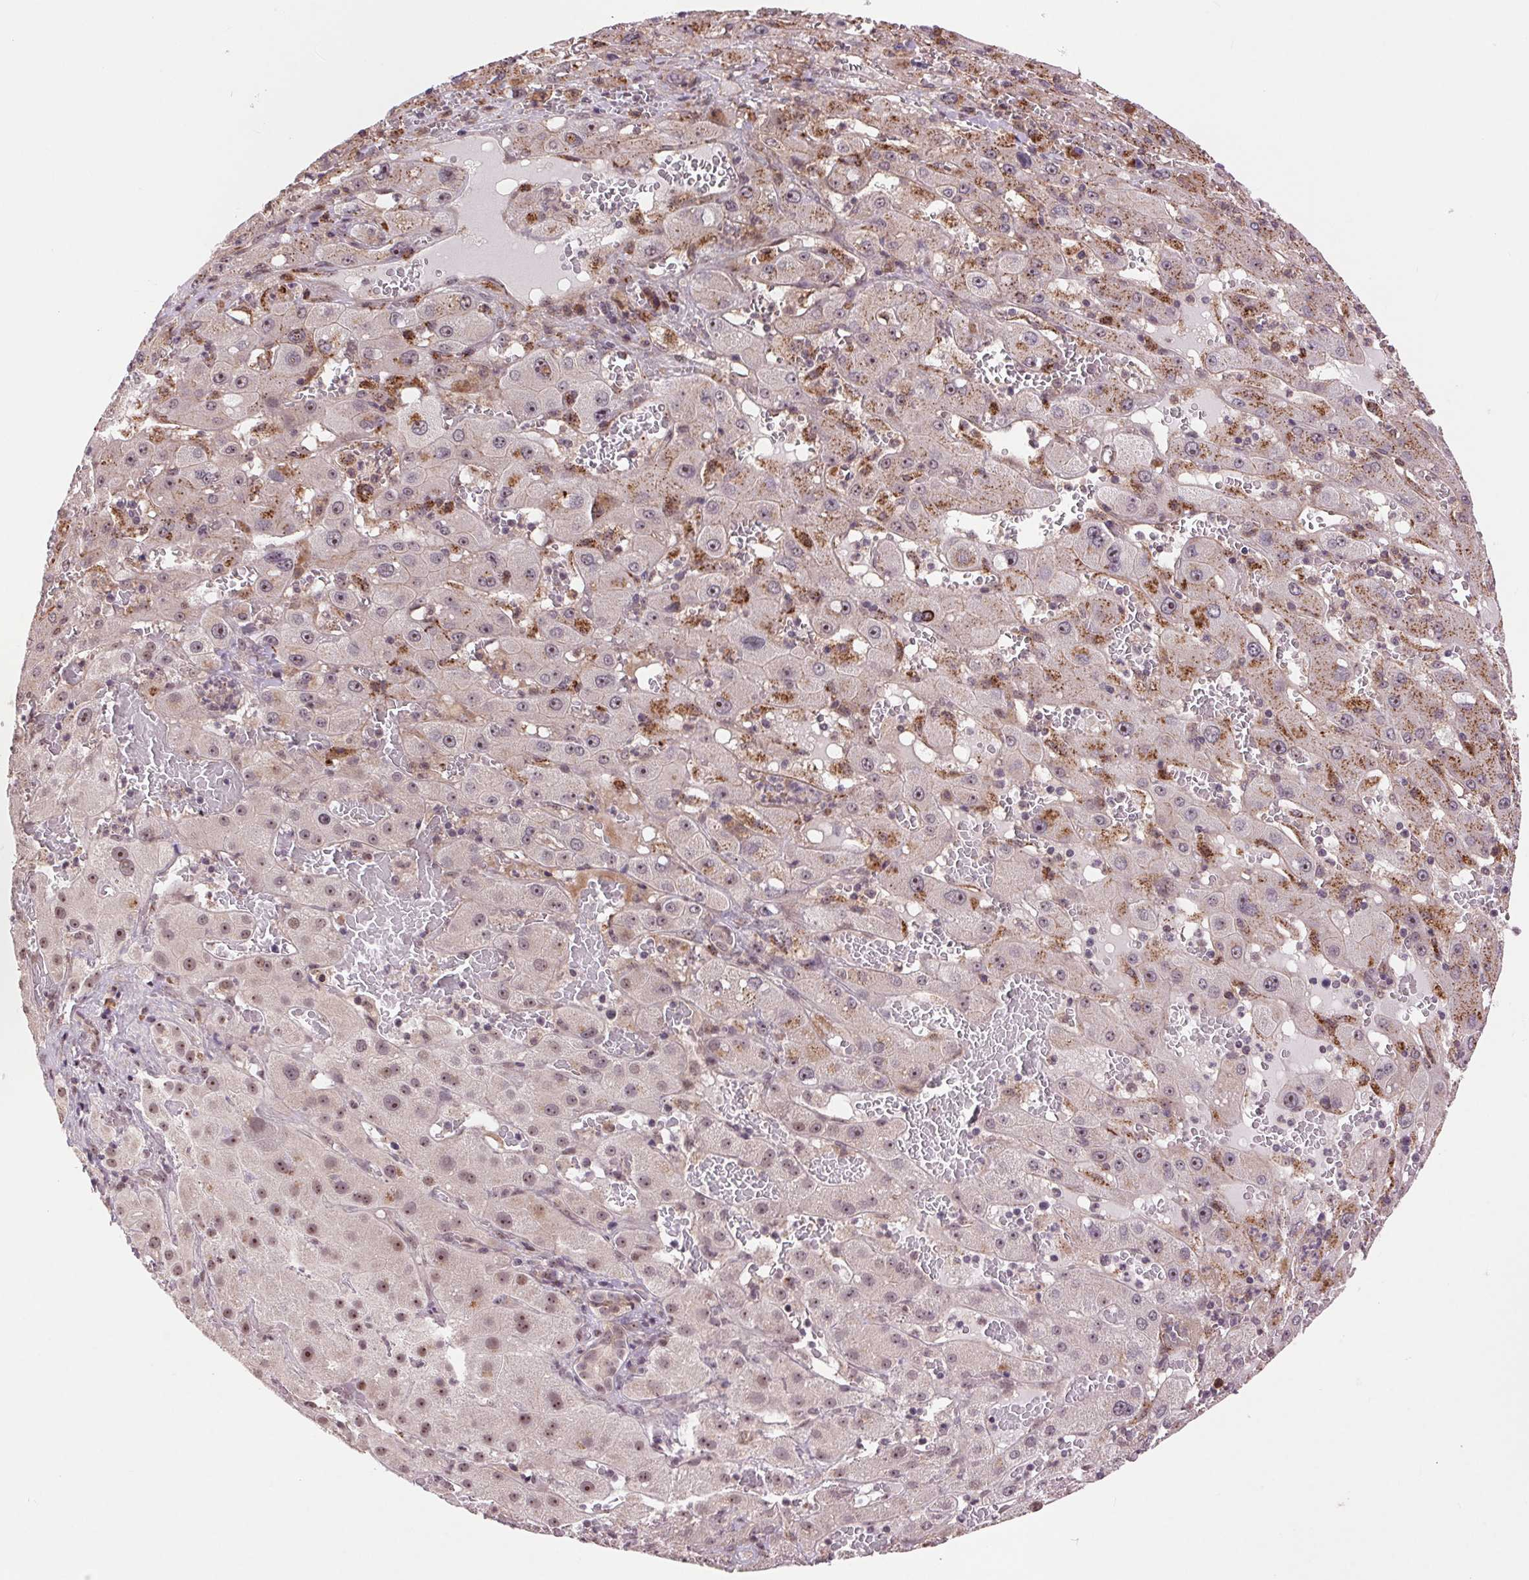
{"staining": {"intensity": "weak", "quantity": "25%-75%", "location": "cytoplasmic/membranous,nuclear"}, "tissue": "liver cancer", "cell_type": "Tumor cells", "image_type": "cancer", "snomed": [{"axis": "morphology", "description": "Carcinoma, Hepatocellular, NOS"}, {"axis": "topography", "description": "Liver"}], "caption": "The immunohistochemical stain labels weak cytoplasmic/membranous and nuclear expression in tumor cells of liver cancer (hepatocellular carcinoma) tissue. Nuclei are stained in blue.", "gene": "CHMP4B", "patient": {"sex": "female", "age": 73}}